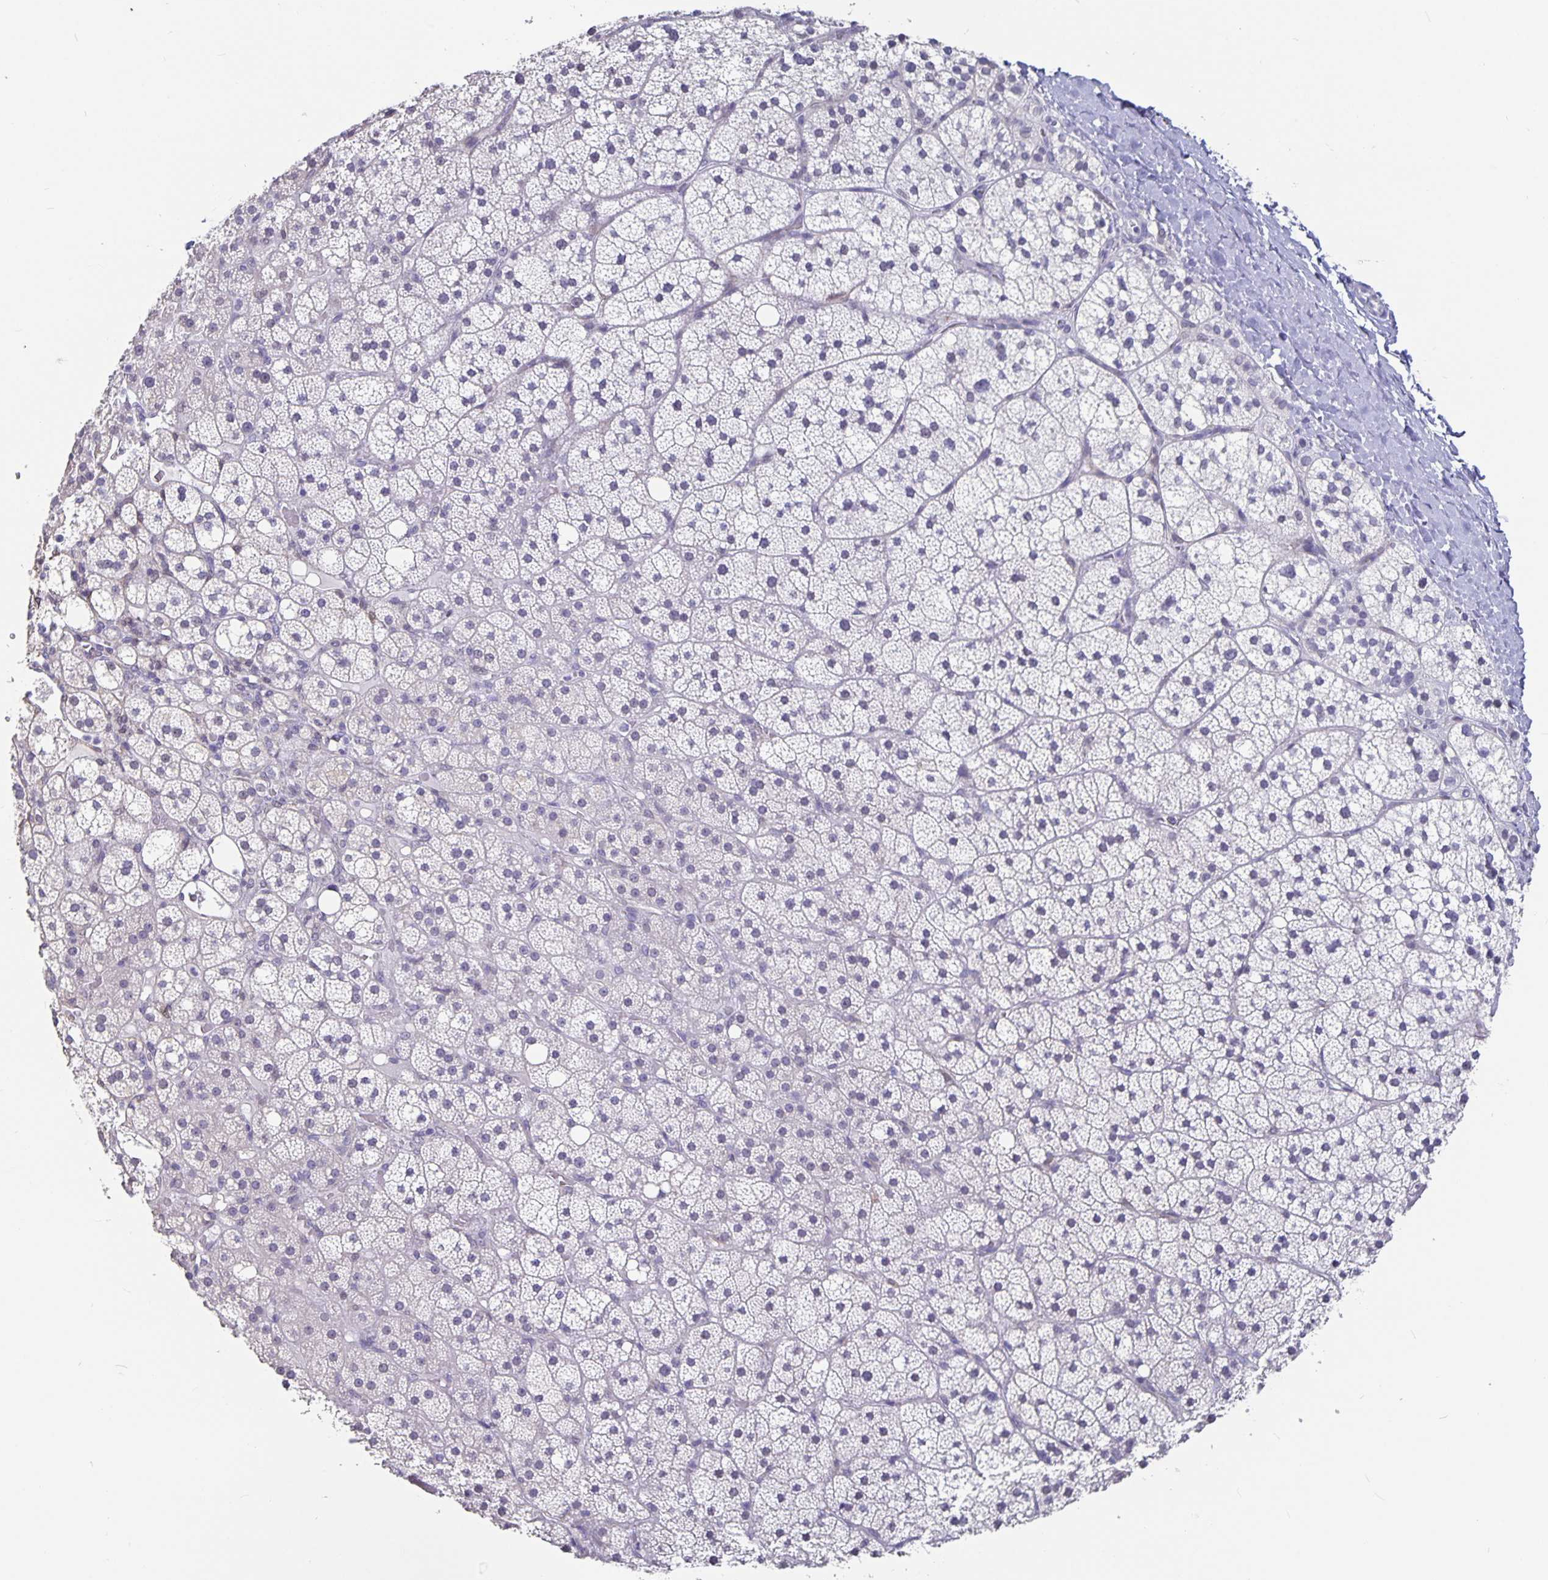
{"staining": {"intensity": "negative", "quantity": "none", "location": "none"}, "tissue": "adrenal gland", "cell_type": "Glandular cells", "image_type": "normal", "snomed": [{"axis": "morphology", "description": "Normal tissue, NOS"}, {"axis": "topography", "description": "Adrenal gland"}], "caption": "High power microscopy histopathology image of an immunohistochemistry photomicrograph of normal adrenal gland, revealing no significant staining in glandular cells.", "gene": "OLIG2", "patient": {"sex": "male", "age": 53}}